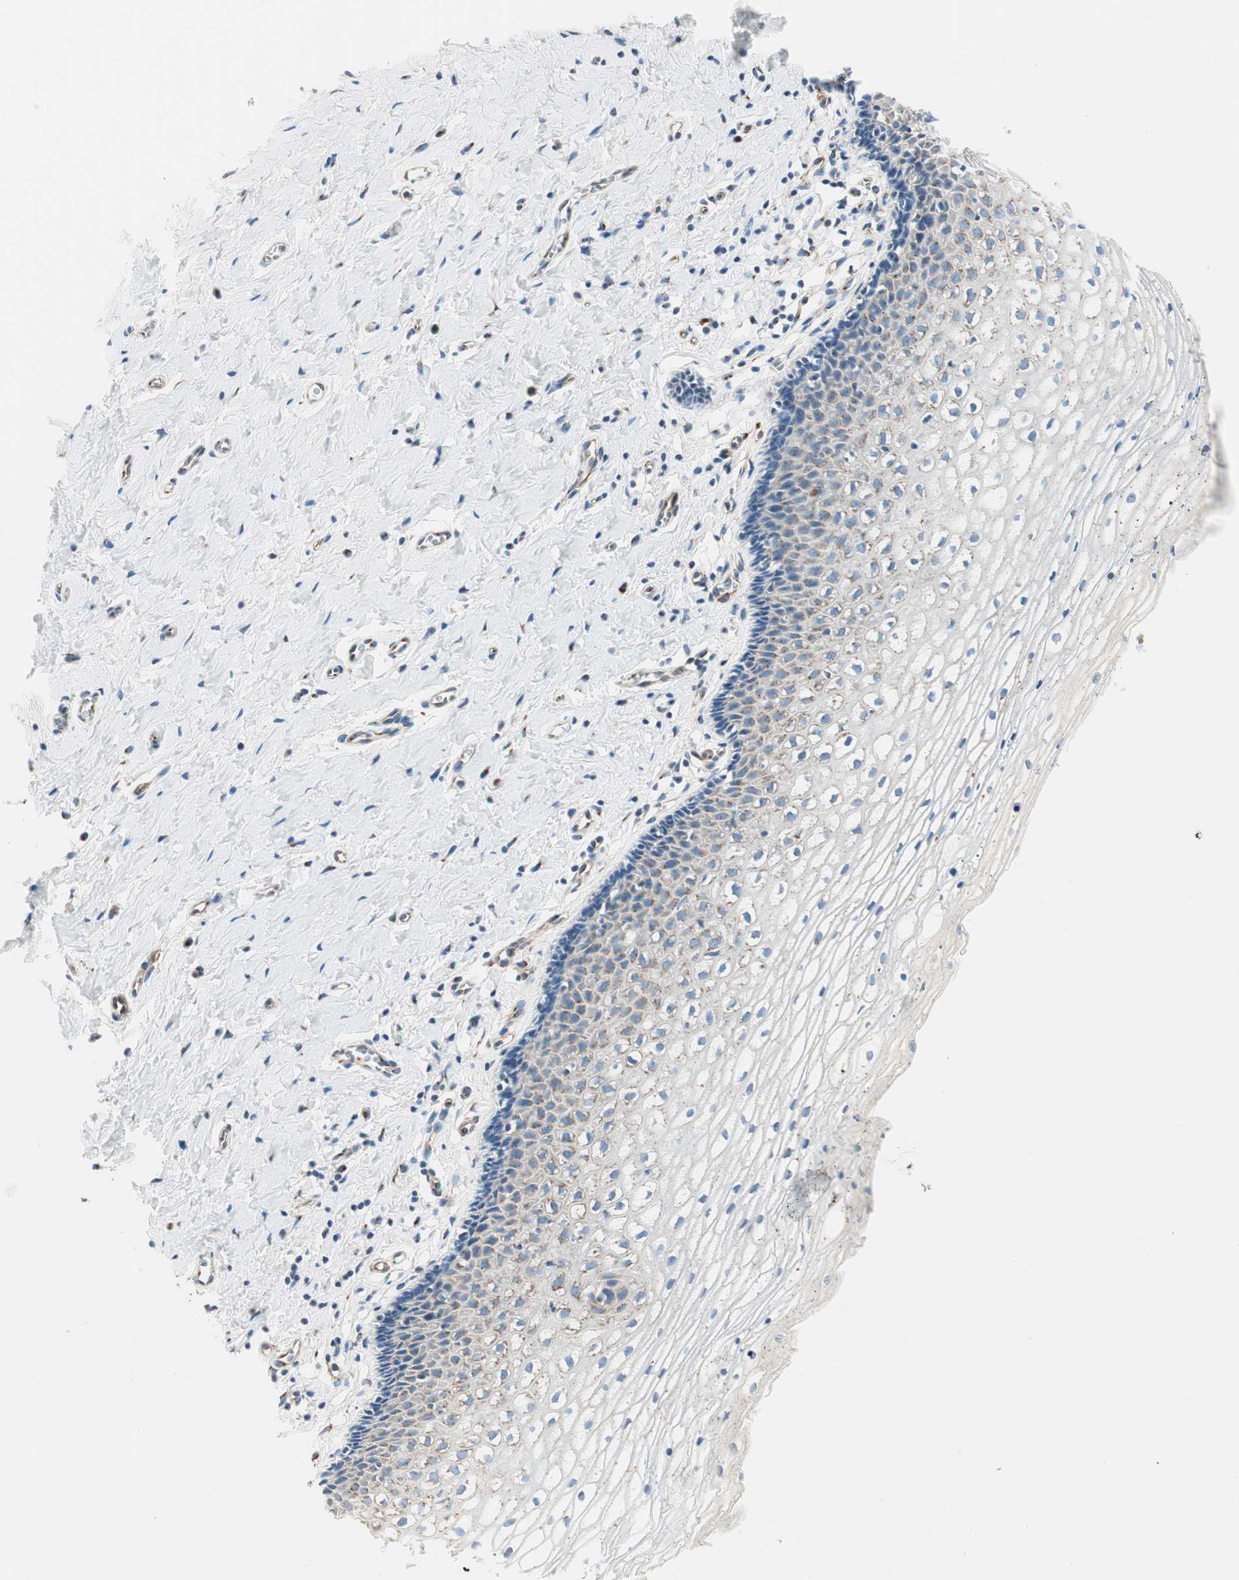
{"staining": {"intensity": "weak", "quantity": "<25%", "location": "cytoplasmic/membranous"}, "tissue": "vagina", "cell_type": "Squamous epithelial cells", "image_type": "normal", "snomed": [{"axis": "morphology", "description": "Normal tissue, NOS"}, {"axis": "topography", "description": "Soft tissue"}, {"axis": "topography", "description": "Vagina"}], "caption": "Immunohistochemical staining of unremarkable vagina demonstrates no significant expression in squamous epithelial cells.", "gene": "TMF1", "patient": {"sex": "female", "age": 61}}